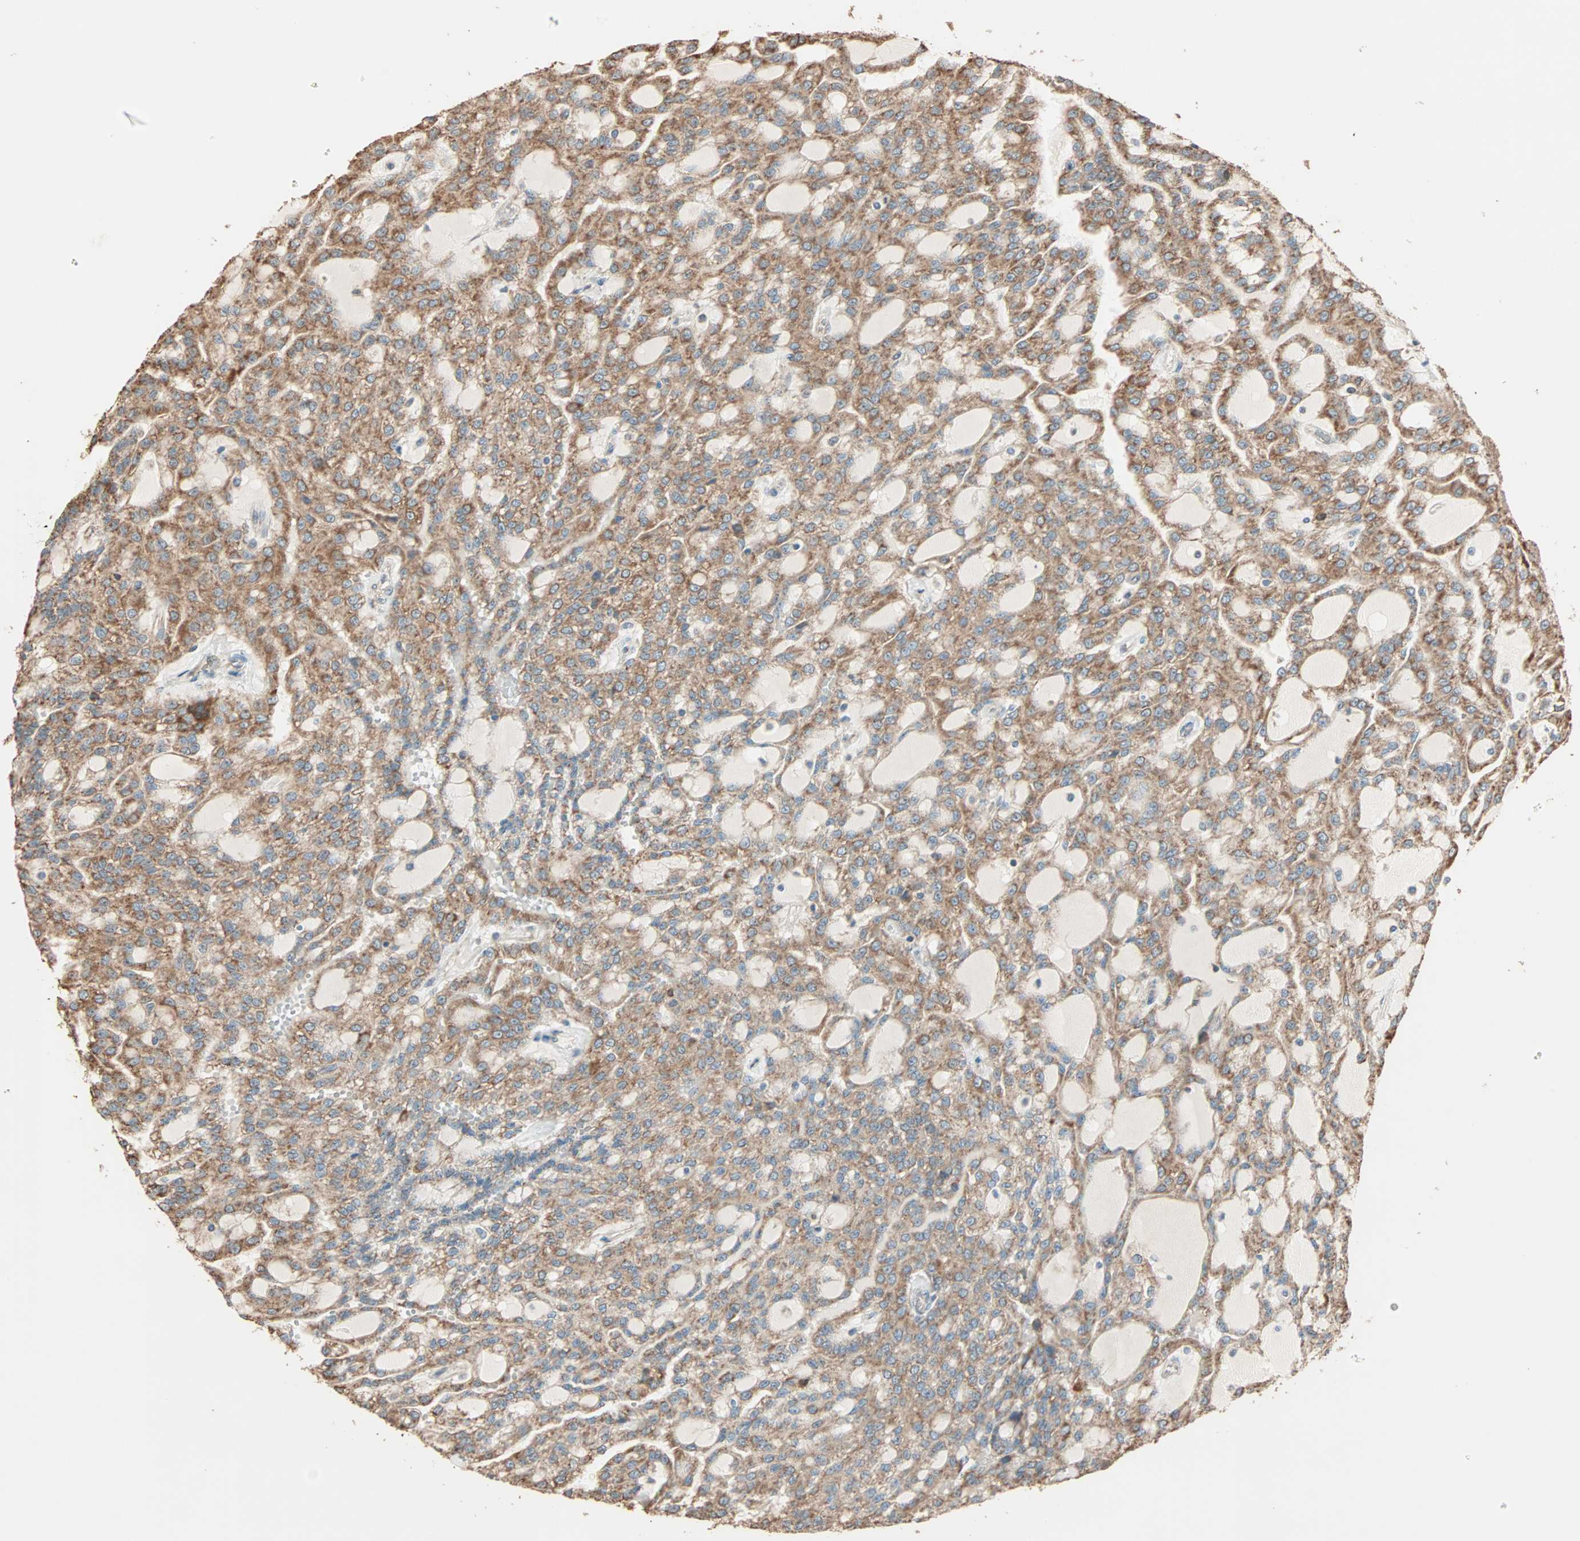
{"staining": {"intensity": "strong", "quantity": ">75%", "location": "cytoplasmic/membranous"}, "tissue": "renal cancer", "cell_type": "Tumor cells", "image_type": "cancer", "snomed": [{"axis": "morphology", "description": "Adenocarcinoma, NOS"}, {"axis": "topography", "description": "Kidney"}], "caption": "Protein expression analysis of human adenocarcinoma (renal) reveals strong cytoplasmic/membranous staining in about >75% of tumor cells.", "gene": "EIF4G2", "patient": {"sex": "male", "age": 63}}